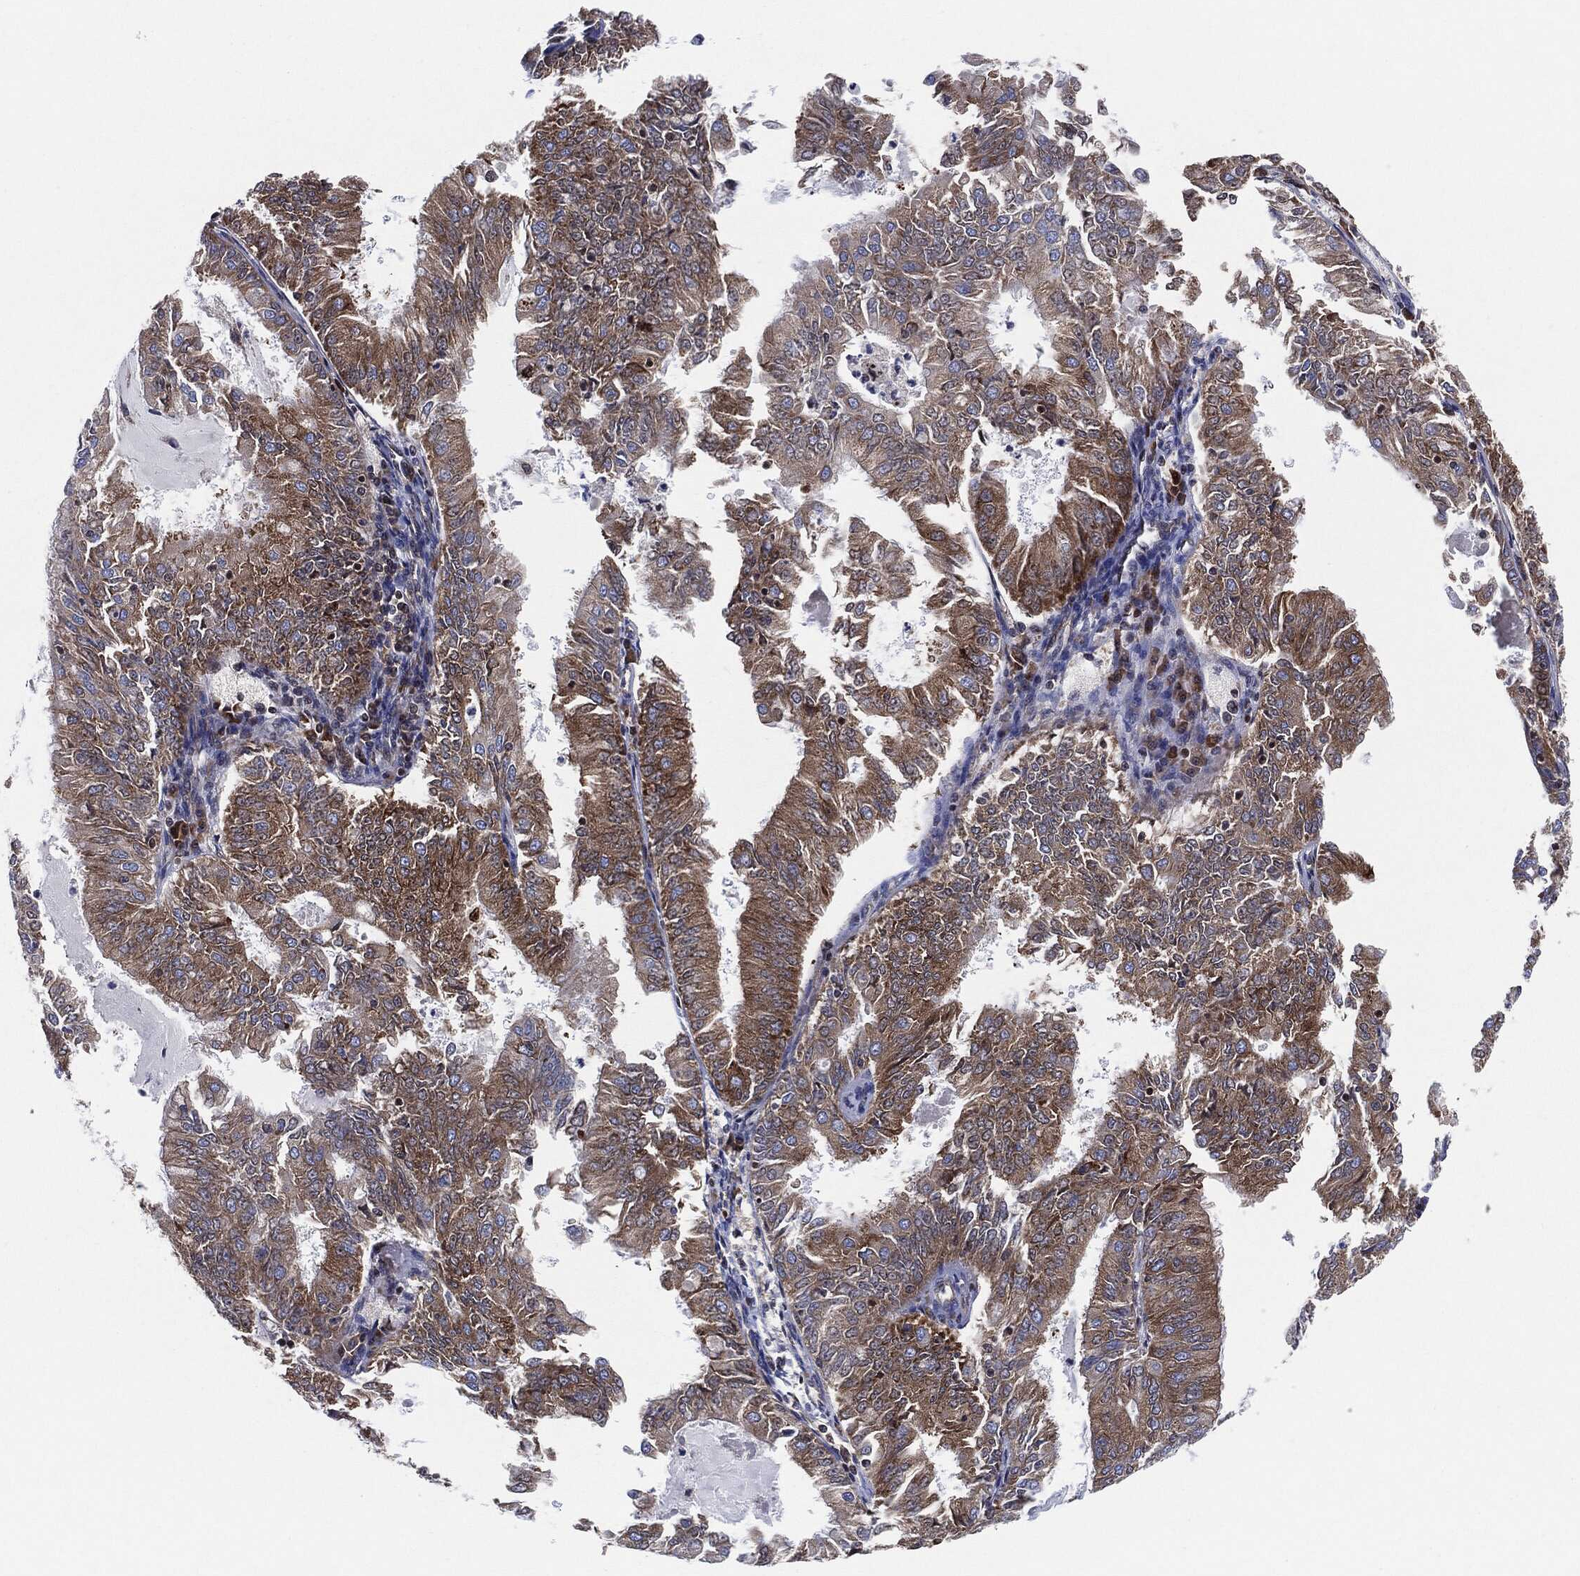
{"staining": {"intensity": "moderate", "quantity": "25%-75%", "location": "cytoplasmic/membranous"}, "tissue": "endometrial cancer", "cell_type": "Tumor cells", "image_type": "cancer", "snomed": [{"axis": "morphology", "description": "Adenocarcinoma, NOS"}, {"axis": "topography", "description": "Endometrium"}], "caption": "Immunohistochemistry (IHC) (DAB) staining of human endometrial cancer reveals moderate cytoplasmic/membranous protein positivity in approximately 25%-75% of tumor cells.", "gene": "EIF2S2", "patient": {"sex": "female", "age": 57}}